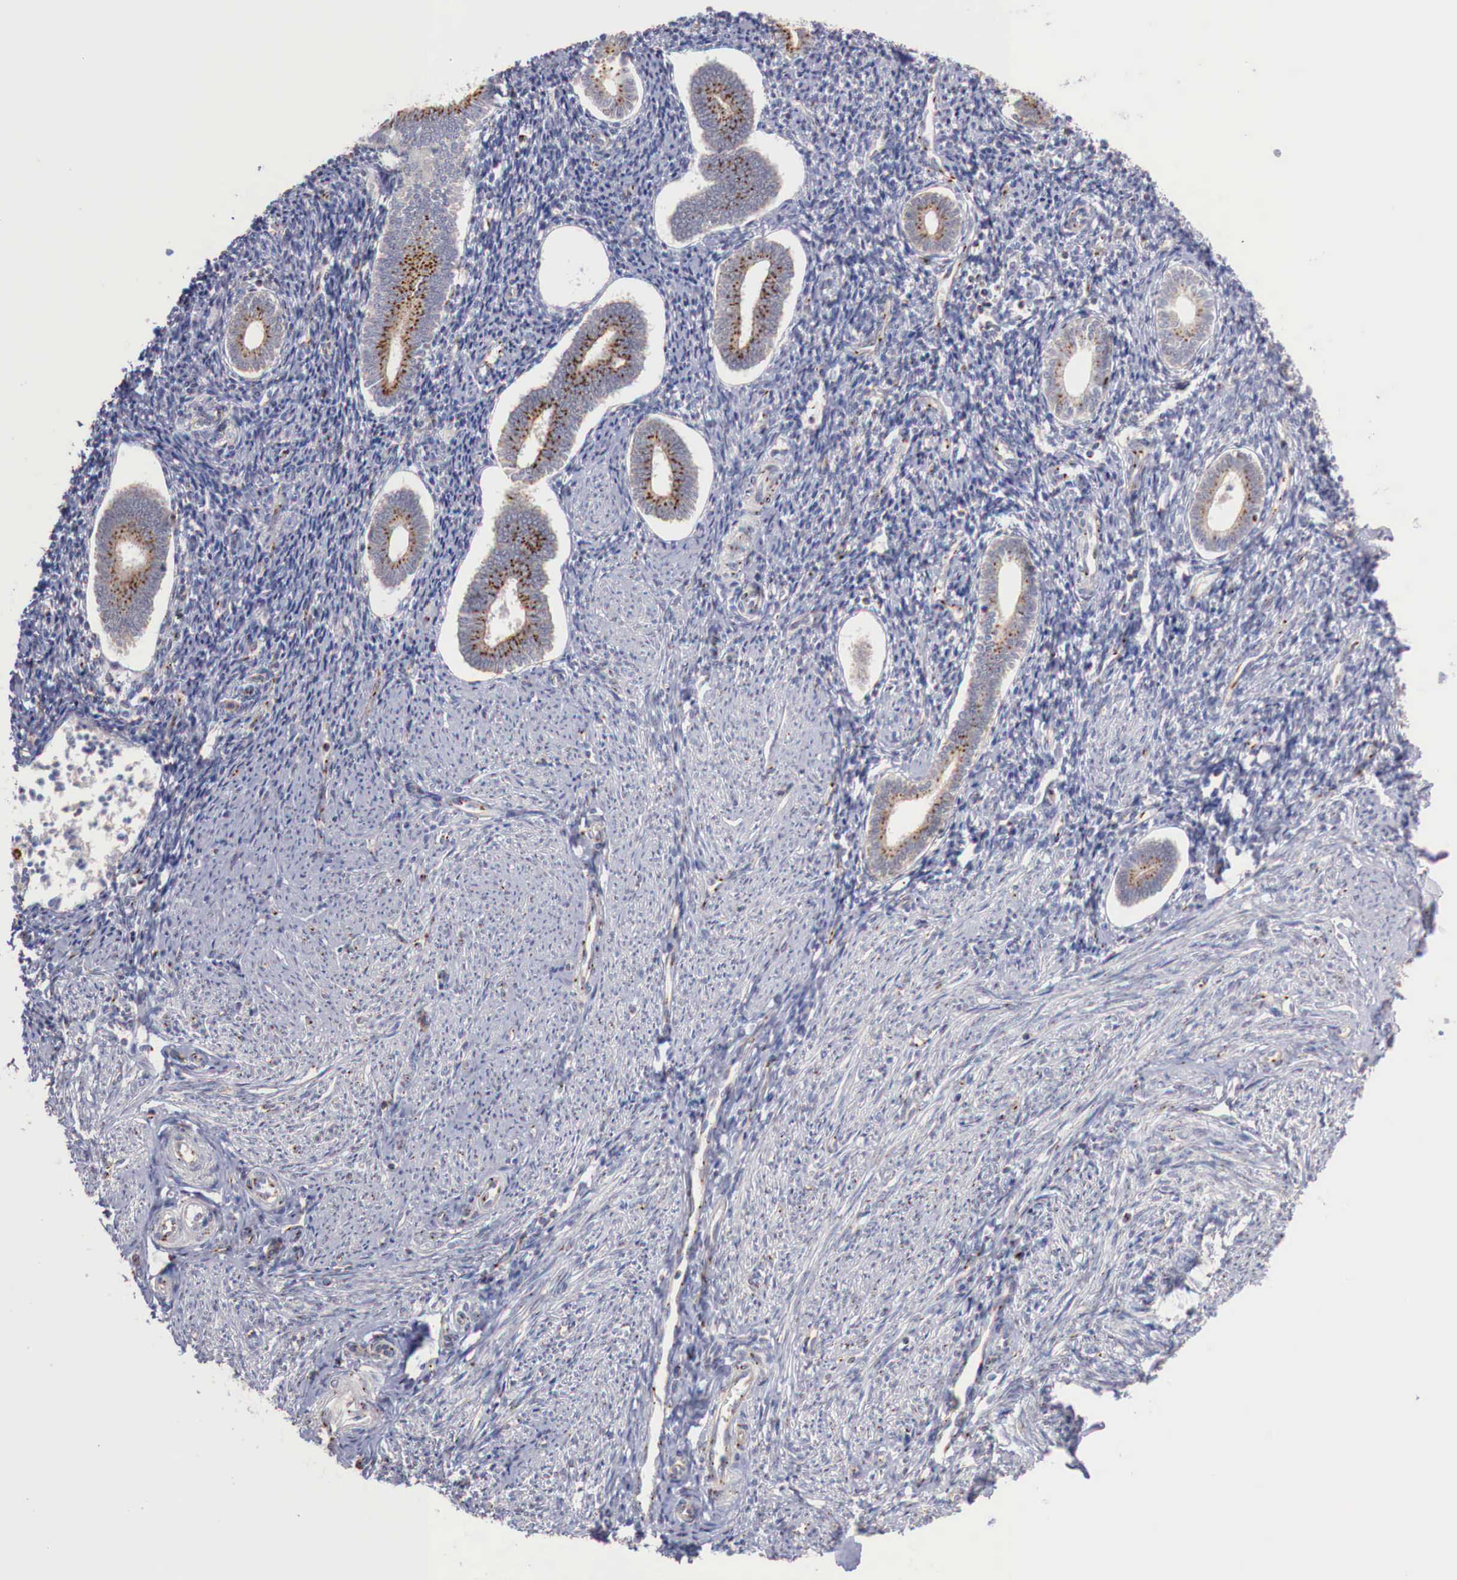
{"staining": {"intensity": "weak", "quantity": "<25%", "location": "cytoplasmic/membranous"}, "tissue": "endometrium", "cell_type": "Cells in endometrial stroma", "image_type": "normal", "snomed": [{"axis": "morphology", "description": "Normal tissue, NOS"}, {"axis": "topography", "description": "Endometrium"}], "caption": "Immunohistochemistry of unremarkable endometrium shows no staining in cells in endometrial stroma. Brightfield microscopy of immunohistochemistry (IHC) stained with DAB (3,3'-diaminobenzidine) (brown) and hematoxylin (blue), captured at high magnification.", "gene": "SYAP1", "patient": {"sex": "female", "age": 52}}